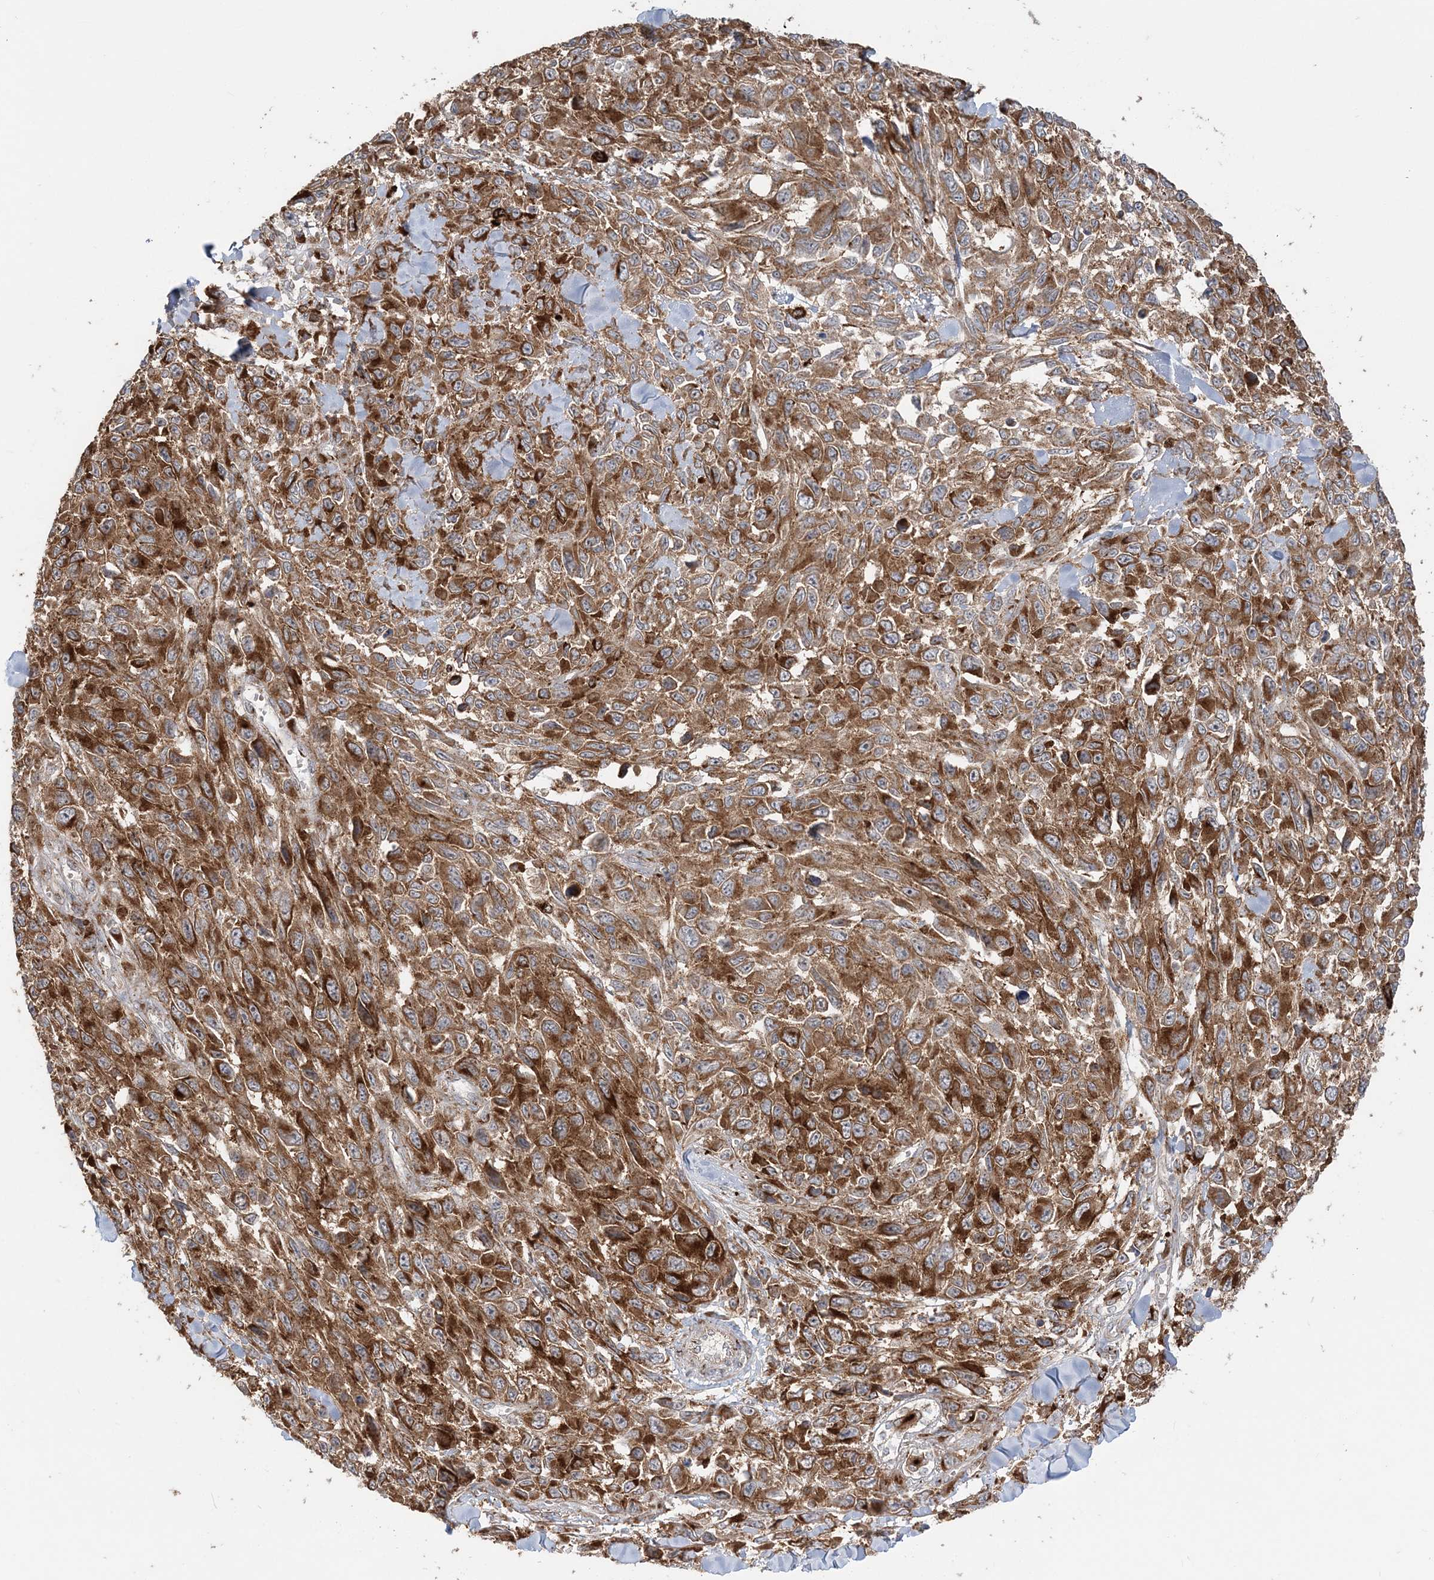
{"staining": {"intensity": "strong", "quantity": ">75%", "location": "cytoplasmic/membranous"}, "tissue": "melanoma", "cell_type": "Tumor cells", "image_type": "cancer", "snomed": [{"axis": "morphology", "description": "Malignant melanoma, NOS"}, {"axis": "topography", "description": "Skin"}], "caption": "DAB (3,3'-diaminobenzidine) immunohistochemical staining of malignant melanoma displays strong cytoplasmic/membranous protein positivity in approximately >75% of tumor cells.", "gene": "ABCC3", "patient": {"sex": "female", "age": 96}}